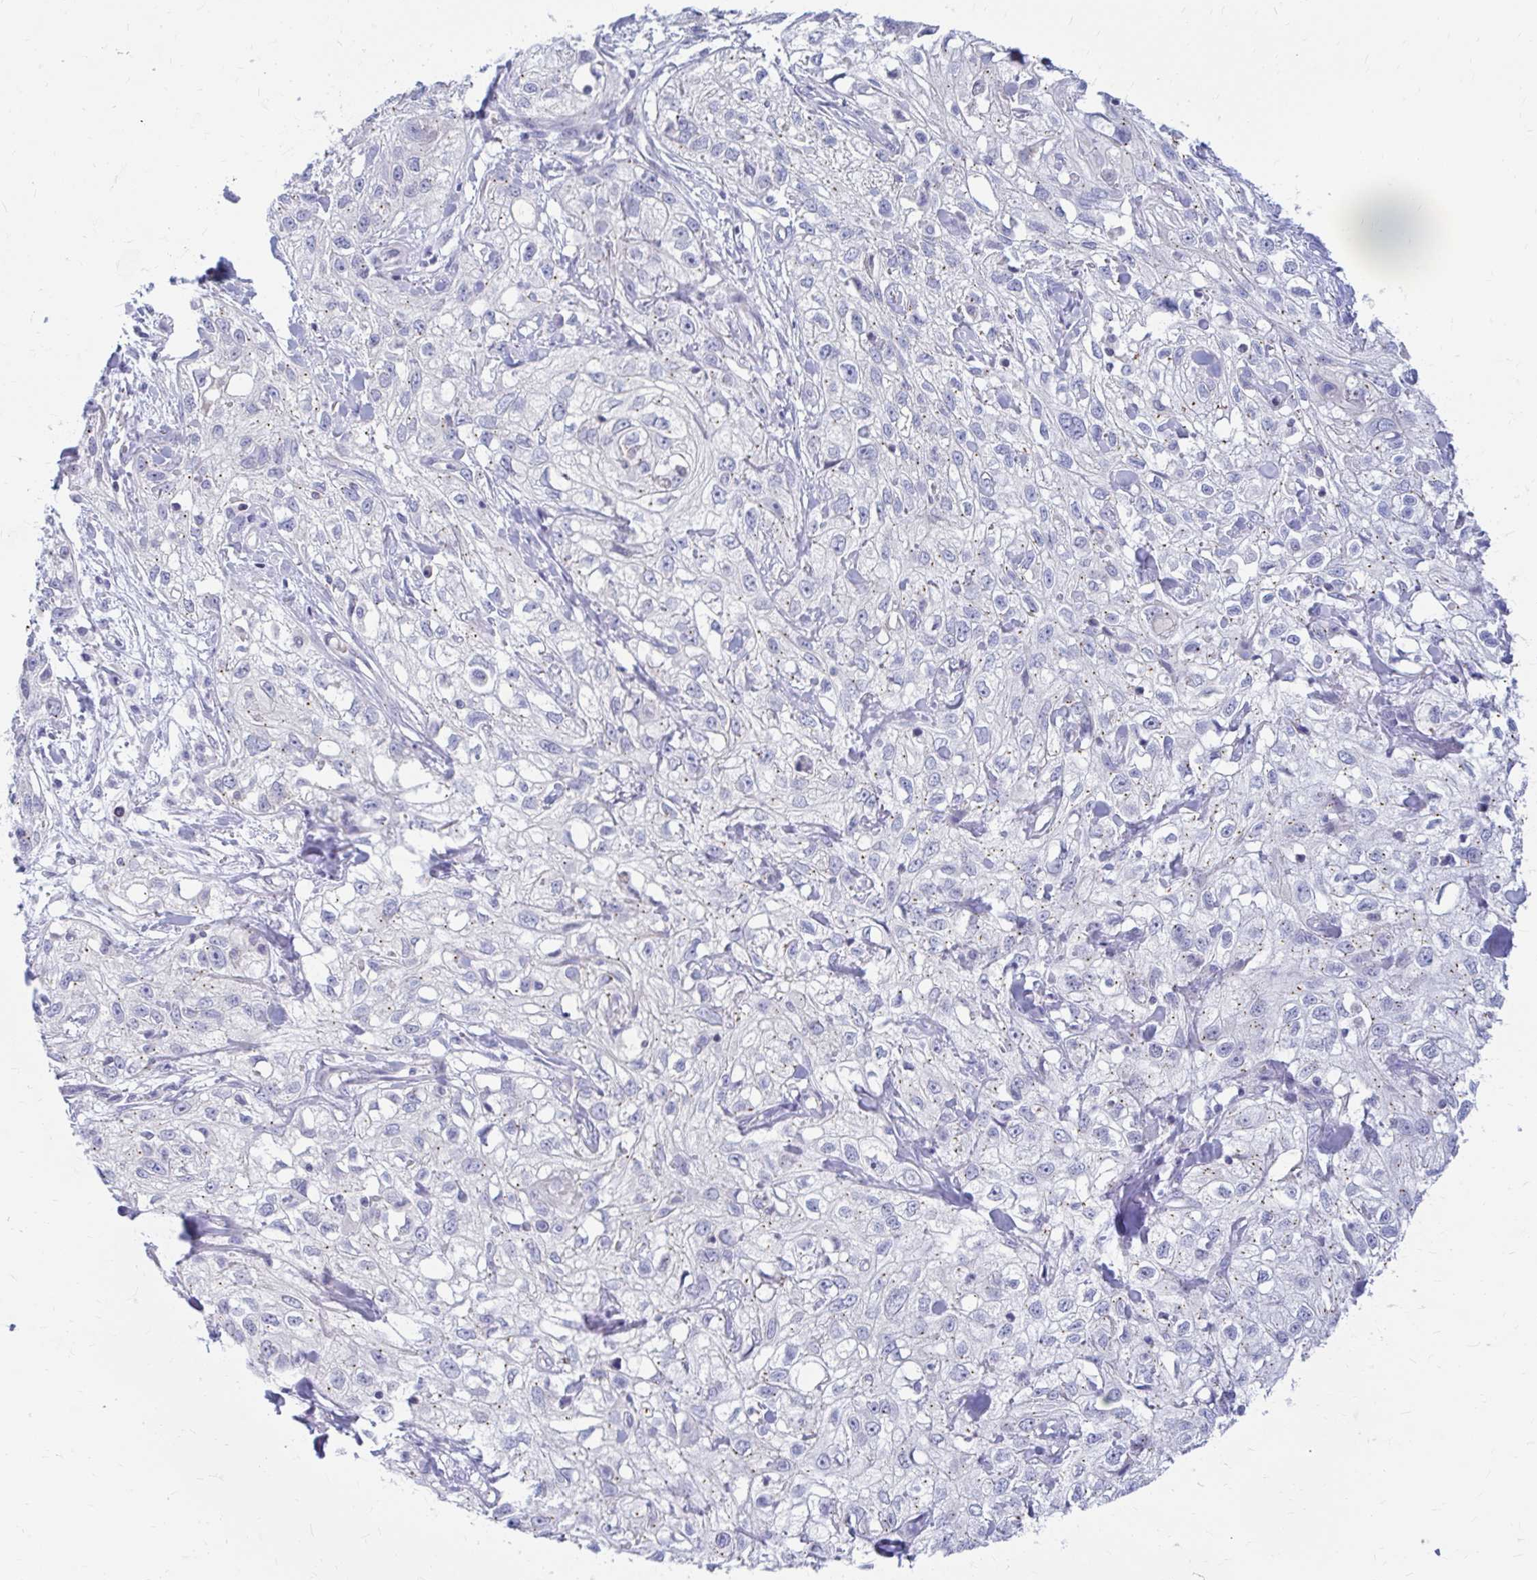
{"staining": {"intensity": "weak", "quantity": "<25%", "location": "cytoplasmic/membranous"}, "tissue": "skin cancer", "cell_type": "Tumor cells", "image_type": "cancer", "snomed": [{"axis": "morphology", "description": "Squamous cell carcinoma, NOS"}, {"axis": "topography", "description": "Skin"}, {"axis": "topography", "description": "Vulva"}], "caption": "An image of skin cancer stained for a protein demonstrates no brown staining in tumor cells. The staining is performed using DAB (3,3'-diaminobenzidine) brown chromogen with nuclei counter-stained in using hematoxylin.", "gene": "RADIL", "patient": {"sex": "female", "age": 86}}